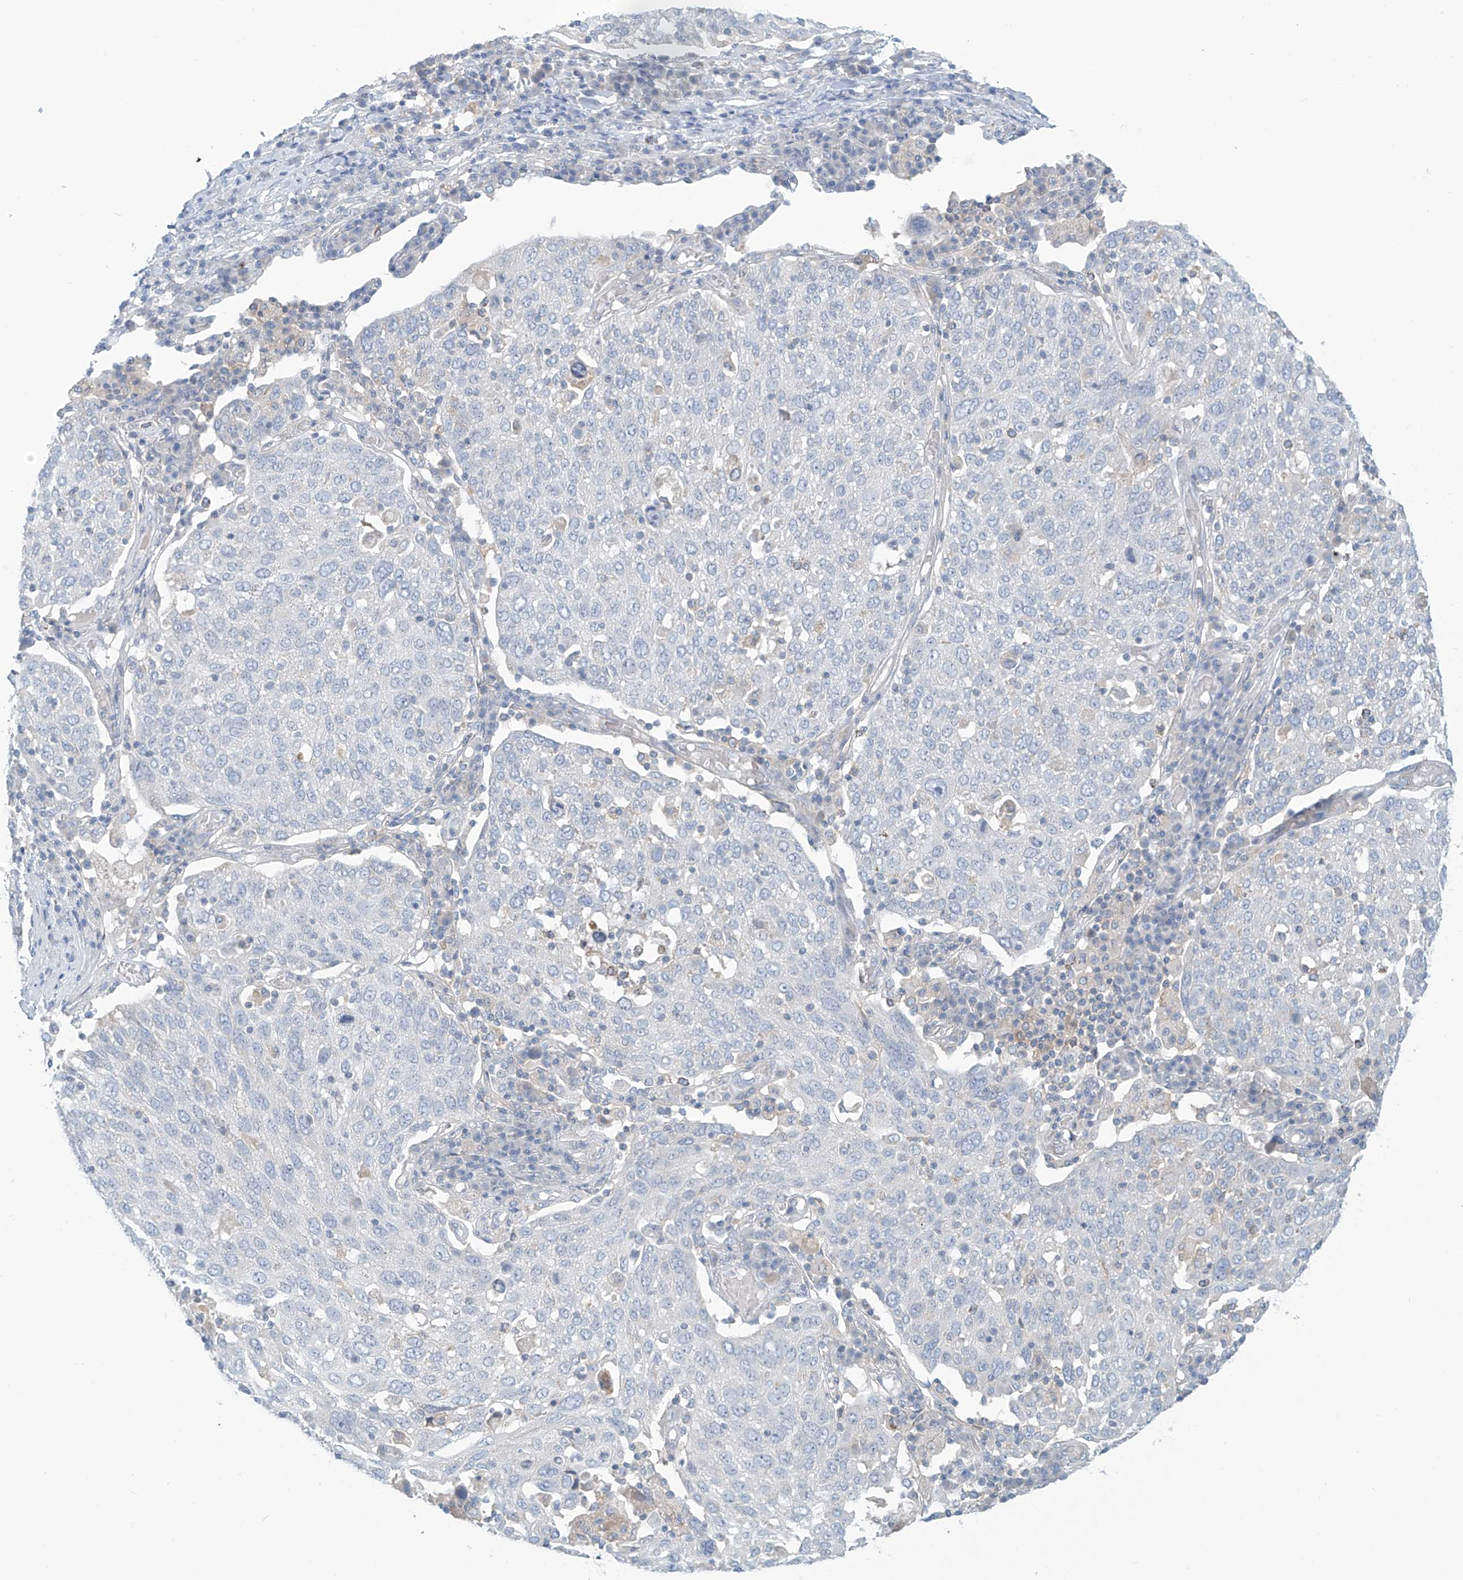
{"staining": {"intensity": "negative", "quantity": "none", "location": "none"}, "tissue": "lung cancer", "cell_type": "Tumor cells", "image_type": "cancer", "snomed": [{"axis": "morphology", "description": "Squamous cell carcinoma, NOS"}, {"axis": "topography", "description": "Lung"}], "caption": "The image displays no staining of tumor cells in lung cancer. The staining is performed using DAB brown chromogen with nuclei counter-stained in using hematoxylin.", "gene": "SLC6A12", "patient": {"sex": "male", "age": 65}}